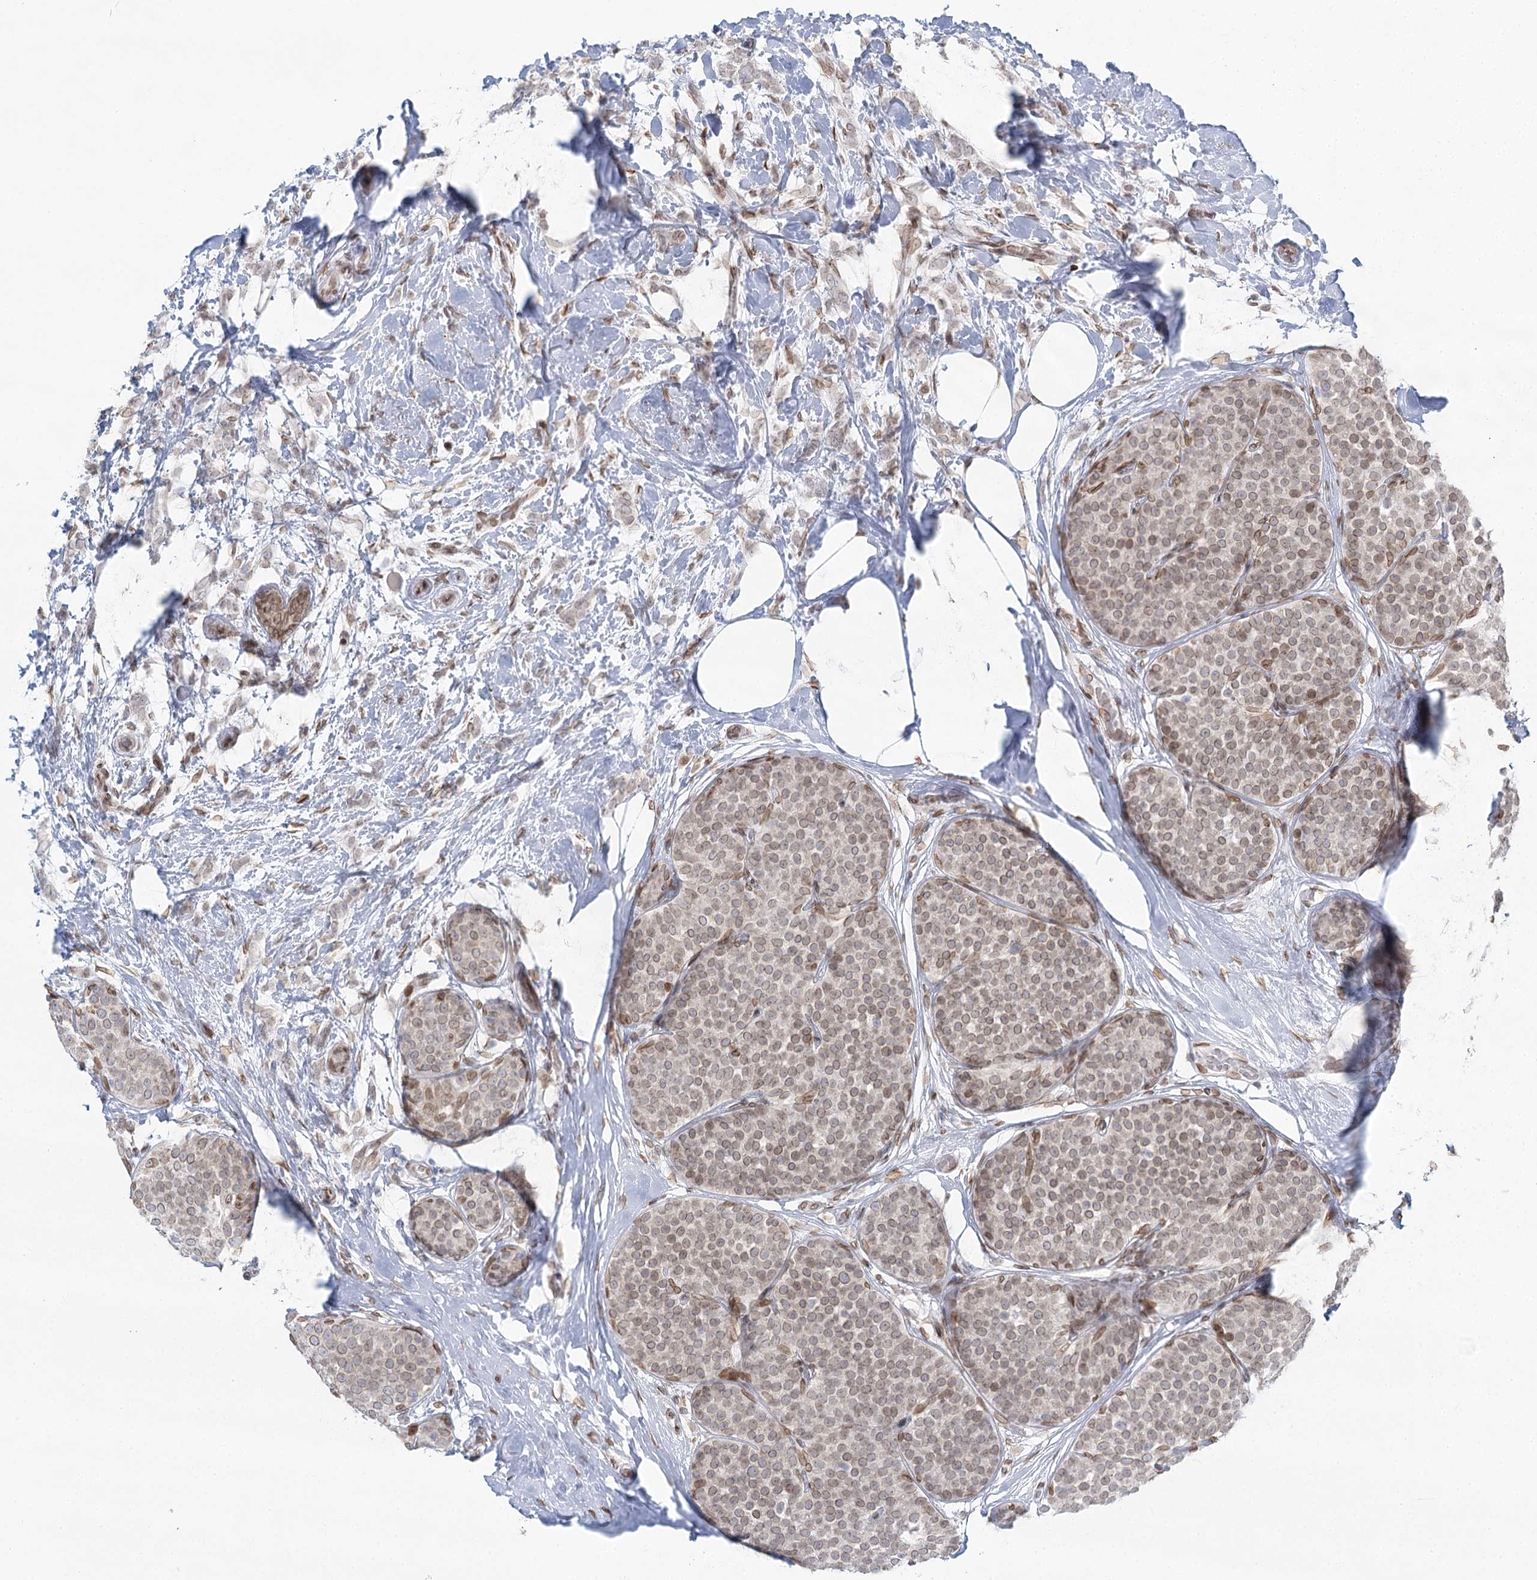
{"staining": {"intensity": "weak", "quantity": "<25%", "location": "nuclear"}, "tissue": "breast cancer", "cell_type": "Tumor cells", "image_type": "cancer", "snomed": [{"axis": "morphology", "description": "Lobular carcinoma, in situ"}, {"axis": "morphology", "description": "Lobular carcinoma"}, {"axis": "topography", "description": "Breast"}], "caption": "A micrograph of human lobular carcinoma (breast) is negative for staining in tumor cells. (DAB immunohistochemistry, high magnification).", "gene": "VWA5A", "patient": {"sex": "female", "age": 41}}